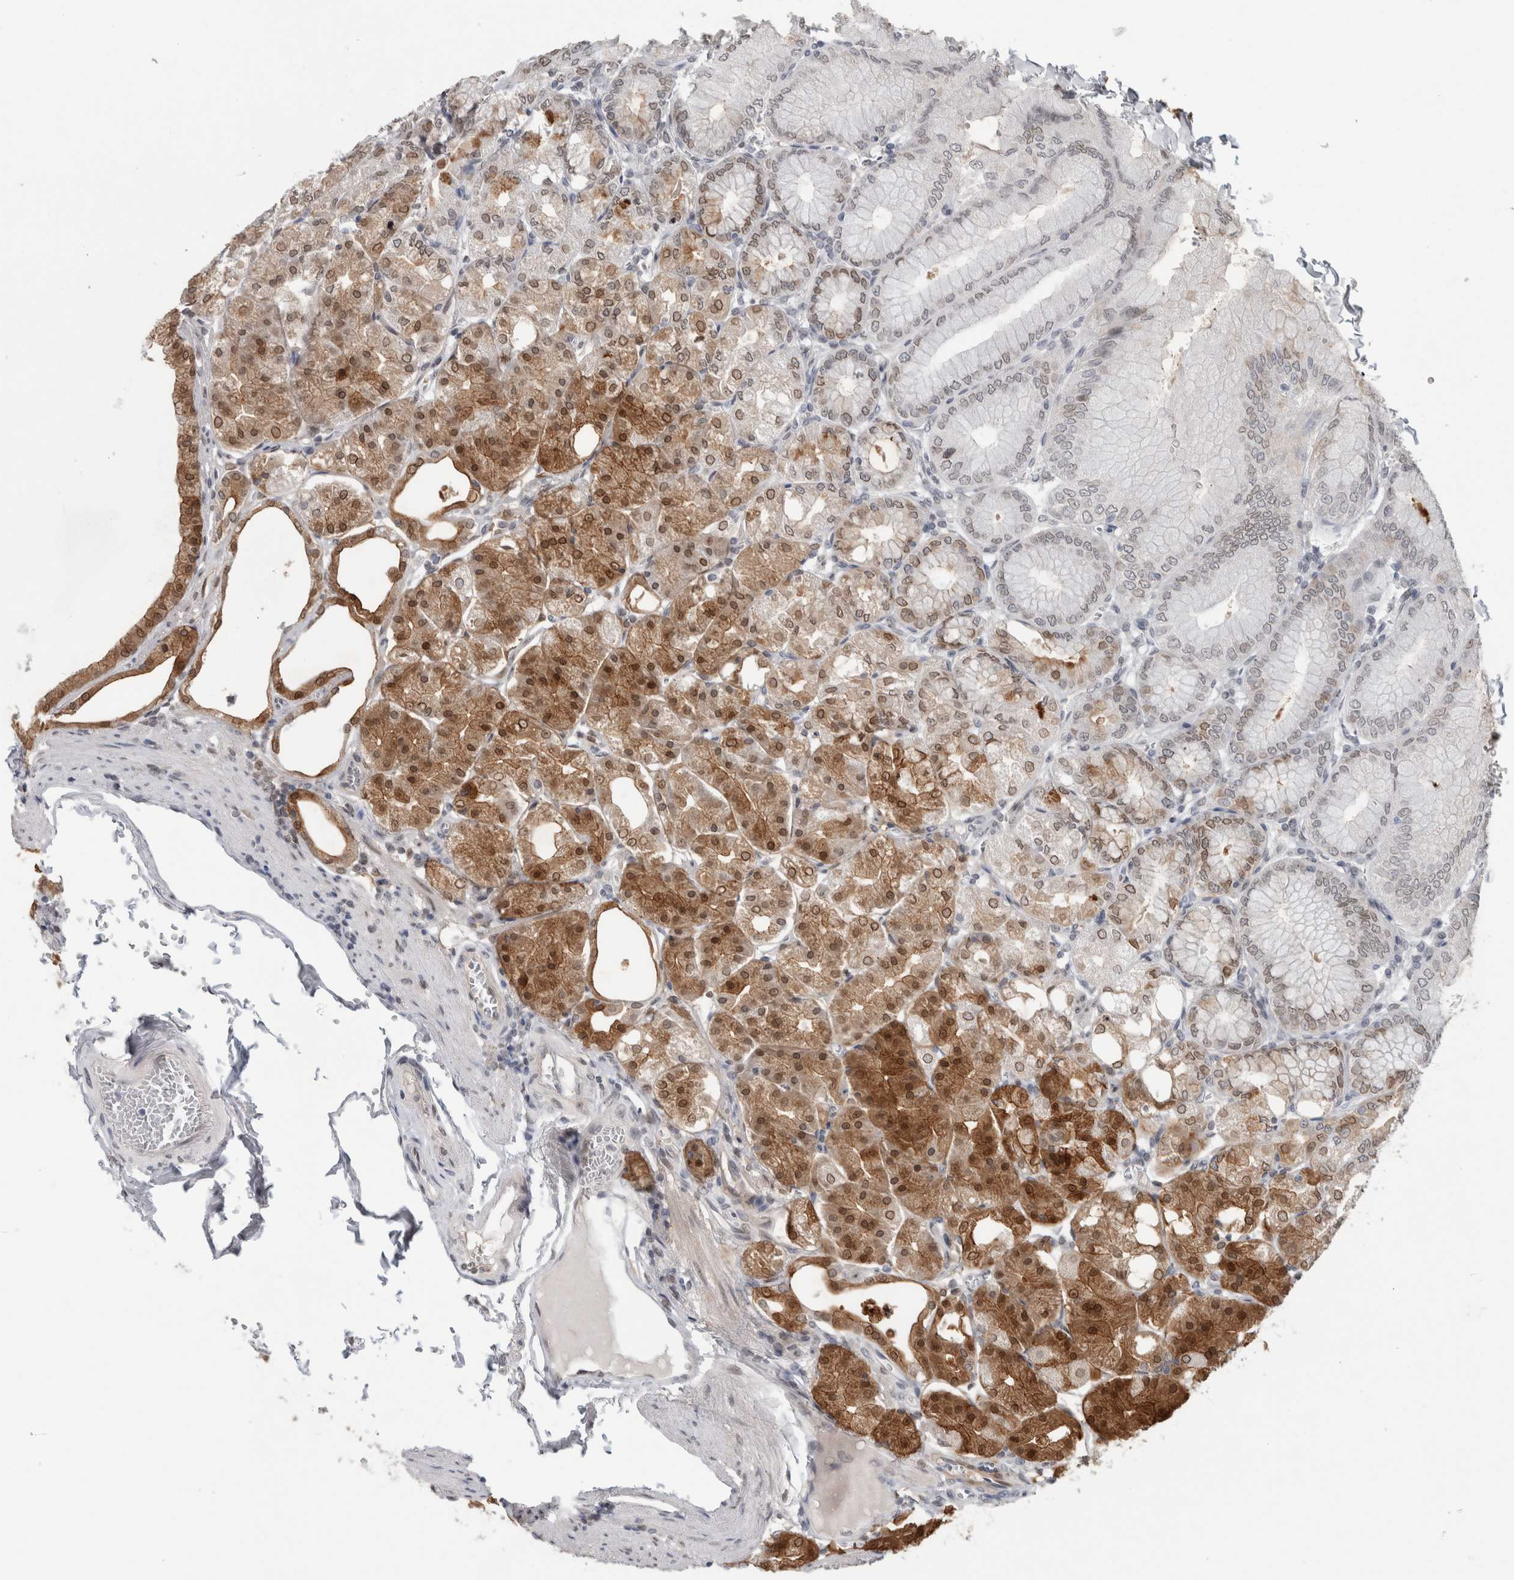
{"staining": {"intensity": "strong", "quantity": "25%-75%", "location": "cytoplasmic/membranous,nuclear"}, "tissue": "stomach", "cell_type": "Glandular cells", "image_type": "normal", "snomed": [{"axis": "morphology", "description": "Normal tissue, NOS"}, {"axis": "topography", "description": "Stomach, lower"}], "caption": "High-power microscopy captured an immunohistochemistry (IHC) image of unremarkable stomach, revealing strong cytoplasmic/membranous,nuclear positivity in approximately 25%-75% of glandular cells. The staining is performed using DAB brown chromogen to label protein expression. The nuclei are counter-stained blue using hematoxylin.", "gene": "ZNF770", "patient": {"sex": "male", "age": 71}}